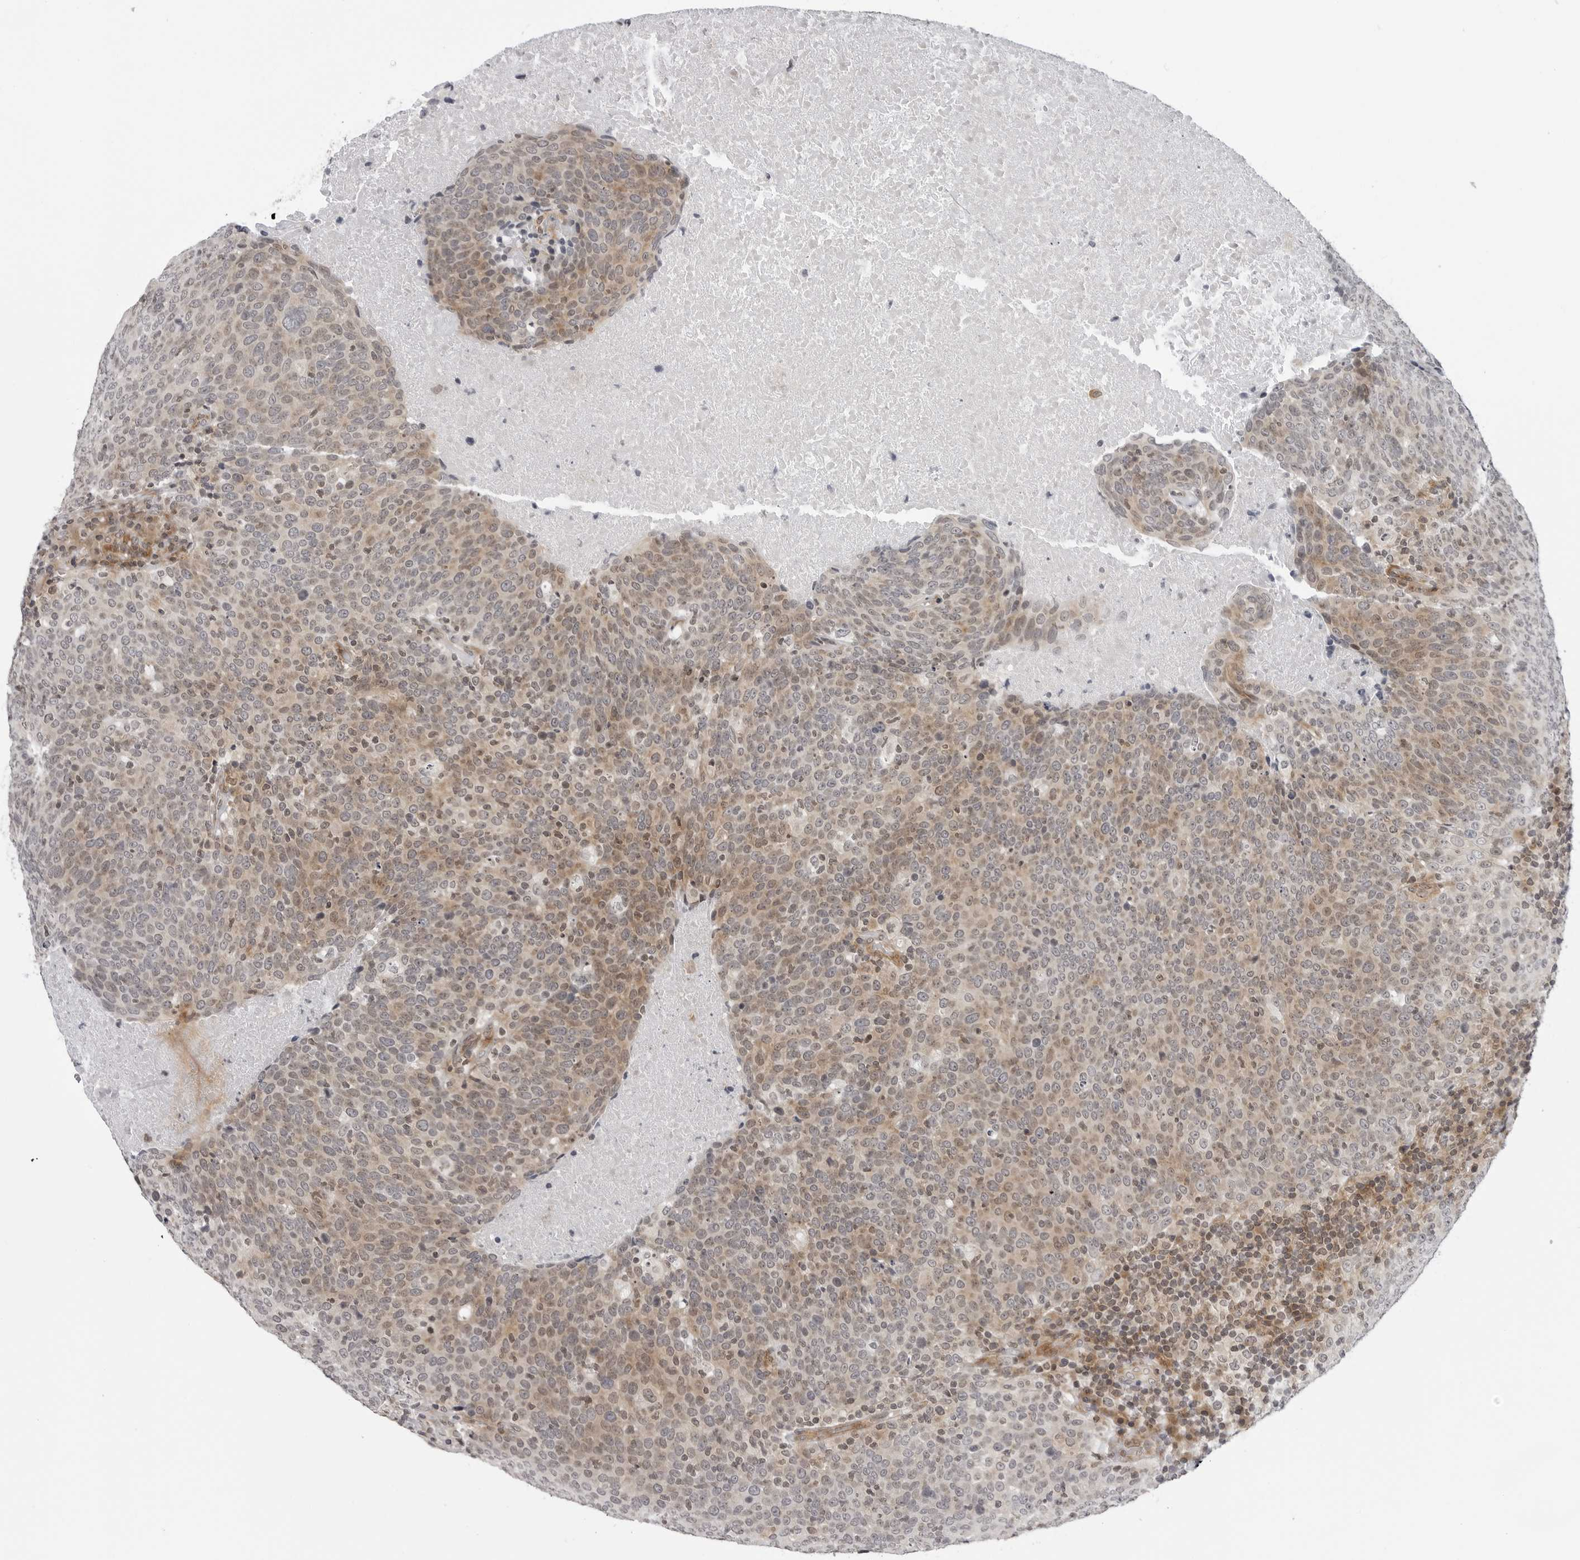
{"staining": {"intensity": "weak", "quantity": "25%-75%", "location": "cytoplasmic/membranous"}, "tissue": "head and neck cancer", "cell_type": "Tumor cells", "image_type": "cancer", "snomed": [{"axis": "morphology", "description": "Squamous cell carcinoma, NOS"}, {"axis": "morphology", "description": "Squamous cell carcinoma, metastatic, NOS"}, {"axis": "topography", "description": "Lymph node"}, {"axis": "topography", "description": "Head-Neck"}], "caption": "Weak cytoplasmic/membranous expression is appreciated in about 25%-75% of tumor cells in metastatic squamous cell carcinoma (head and neck).", "gene": "ADAMTS5", "patient": {"sex": "male", "age": 62}}